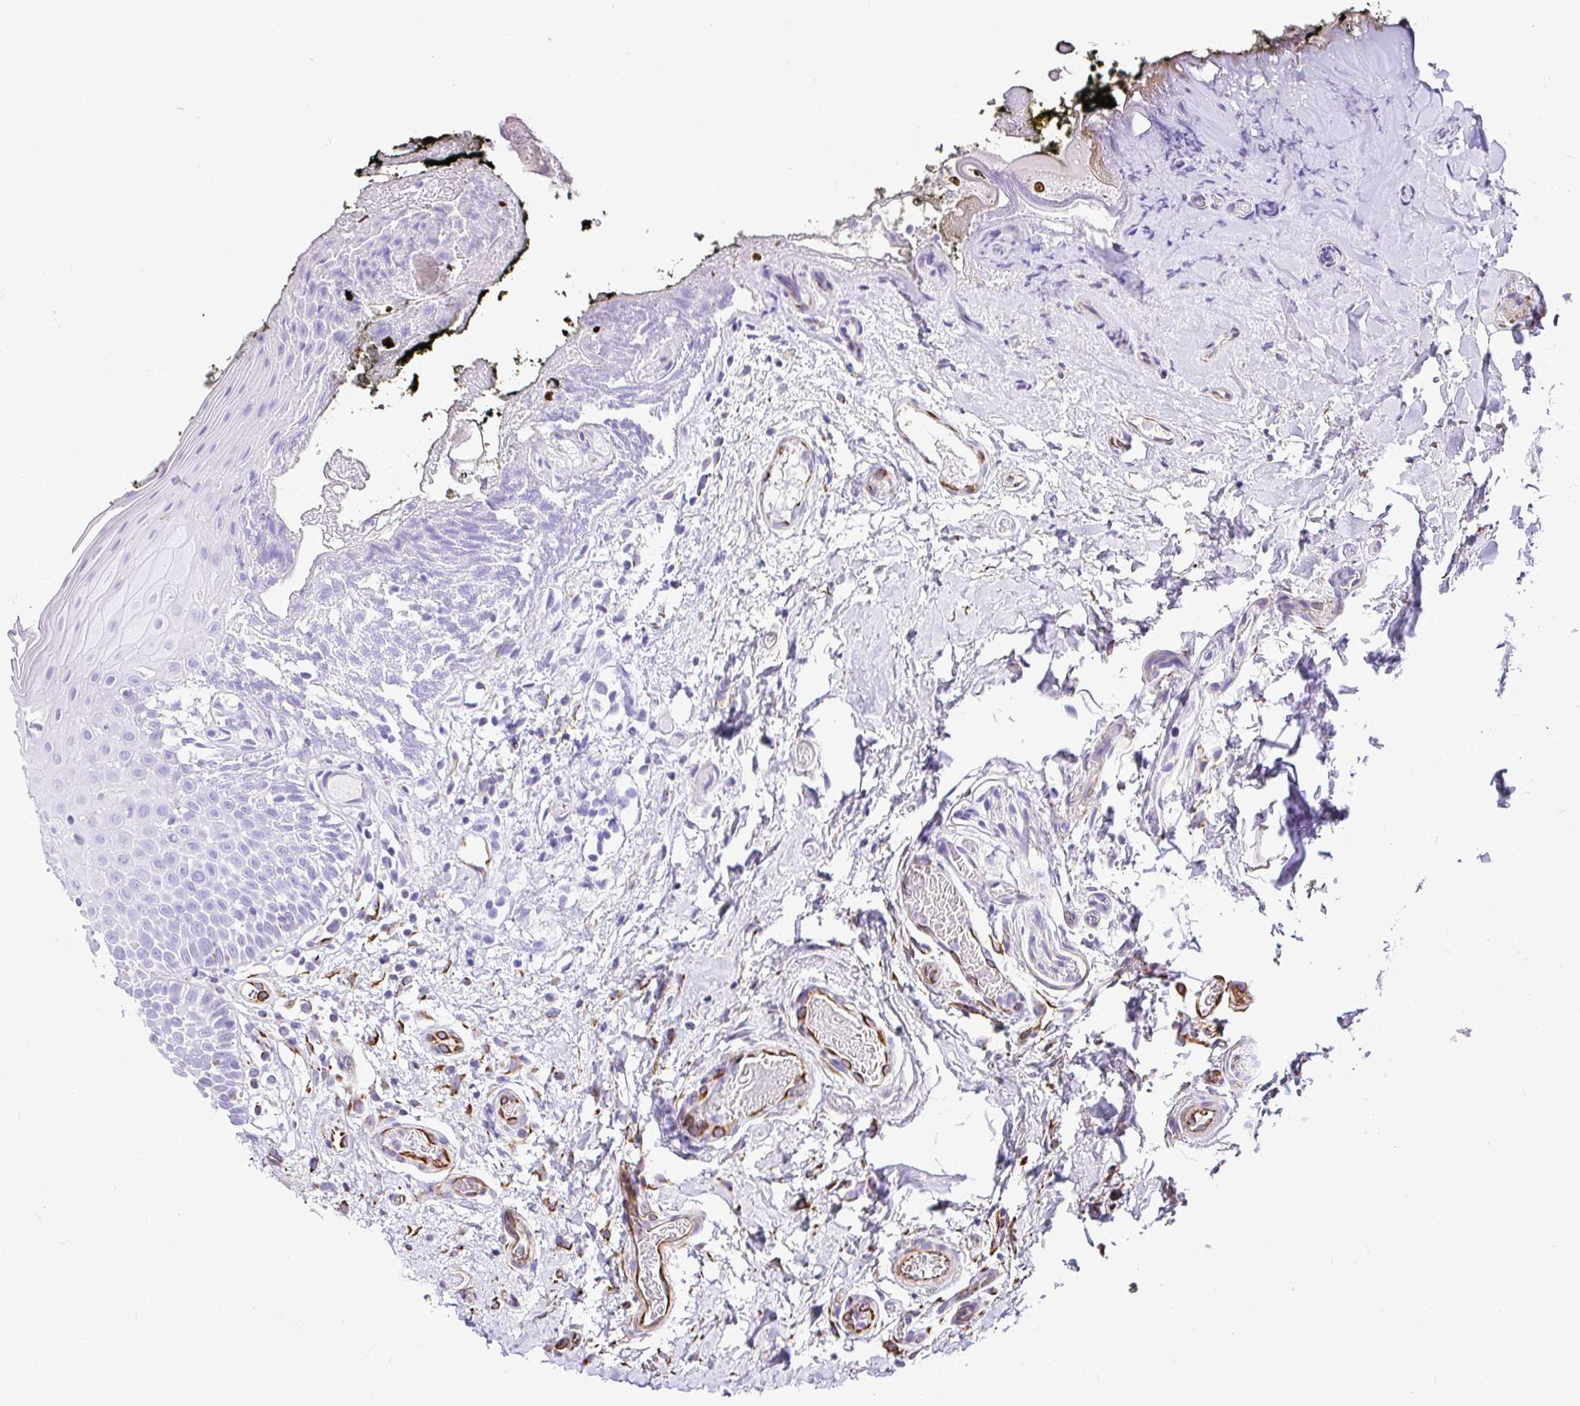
{"staining": {"intensity": "negative", "quantity": "none", "location": "none"}, "tissue": "oral mucosa", "cell_type": "Squamous epithelial cells", "image_type": "normal", "snomed": [{"axis": "morphology", "description": "Normal tissue, NOS"}, {"axis": "morphology", "description": "Squamous cell carcinoma, NOS"}, {"axis": "topography", "description": "Oral tissue"}, {"axis": "topography", "description": "Tounge, NOS"}, {"axis": "topography", "description": "Head-Neck"}], "caption": "Immunohistochemistry image of unremarkable human oral mucosa stained for a protein (brown), which exhibits no positivity in squamous epithelial cells.", "gene": "DEPDC5", "patient": {"sex": "male", "age": 76}}